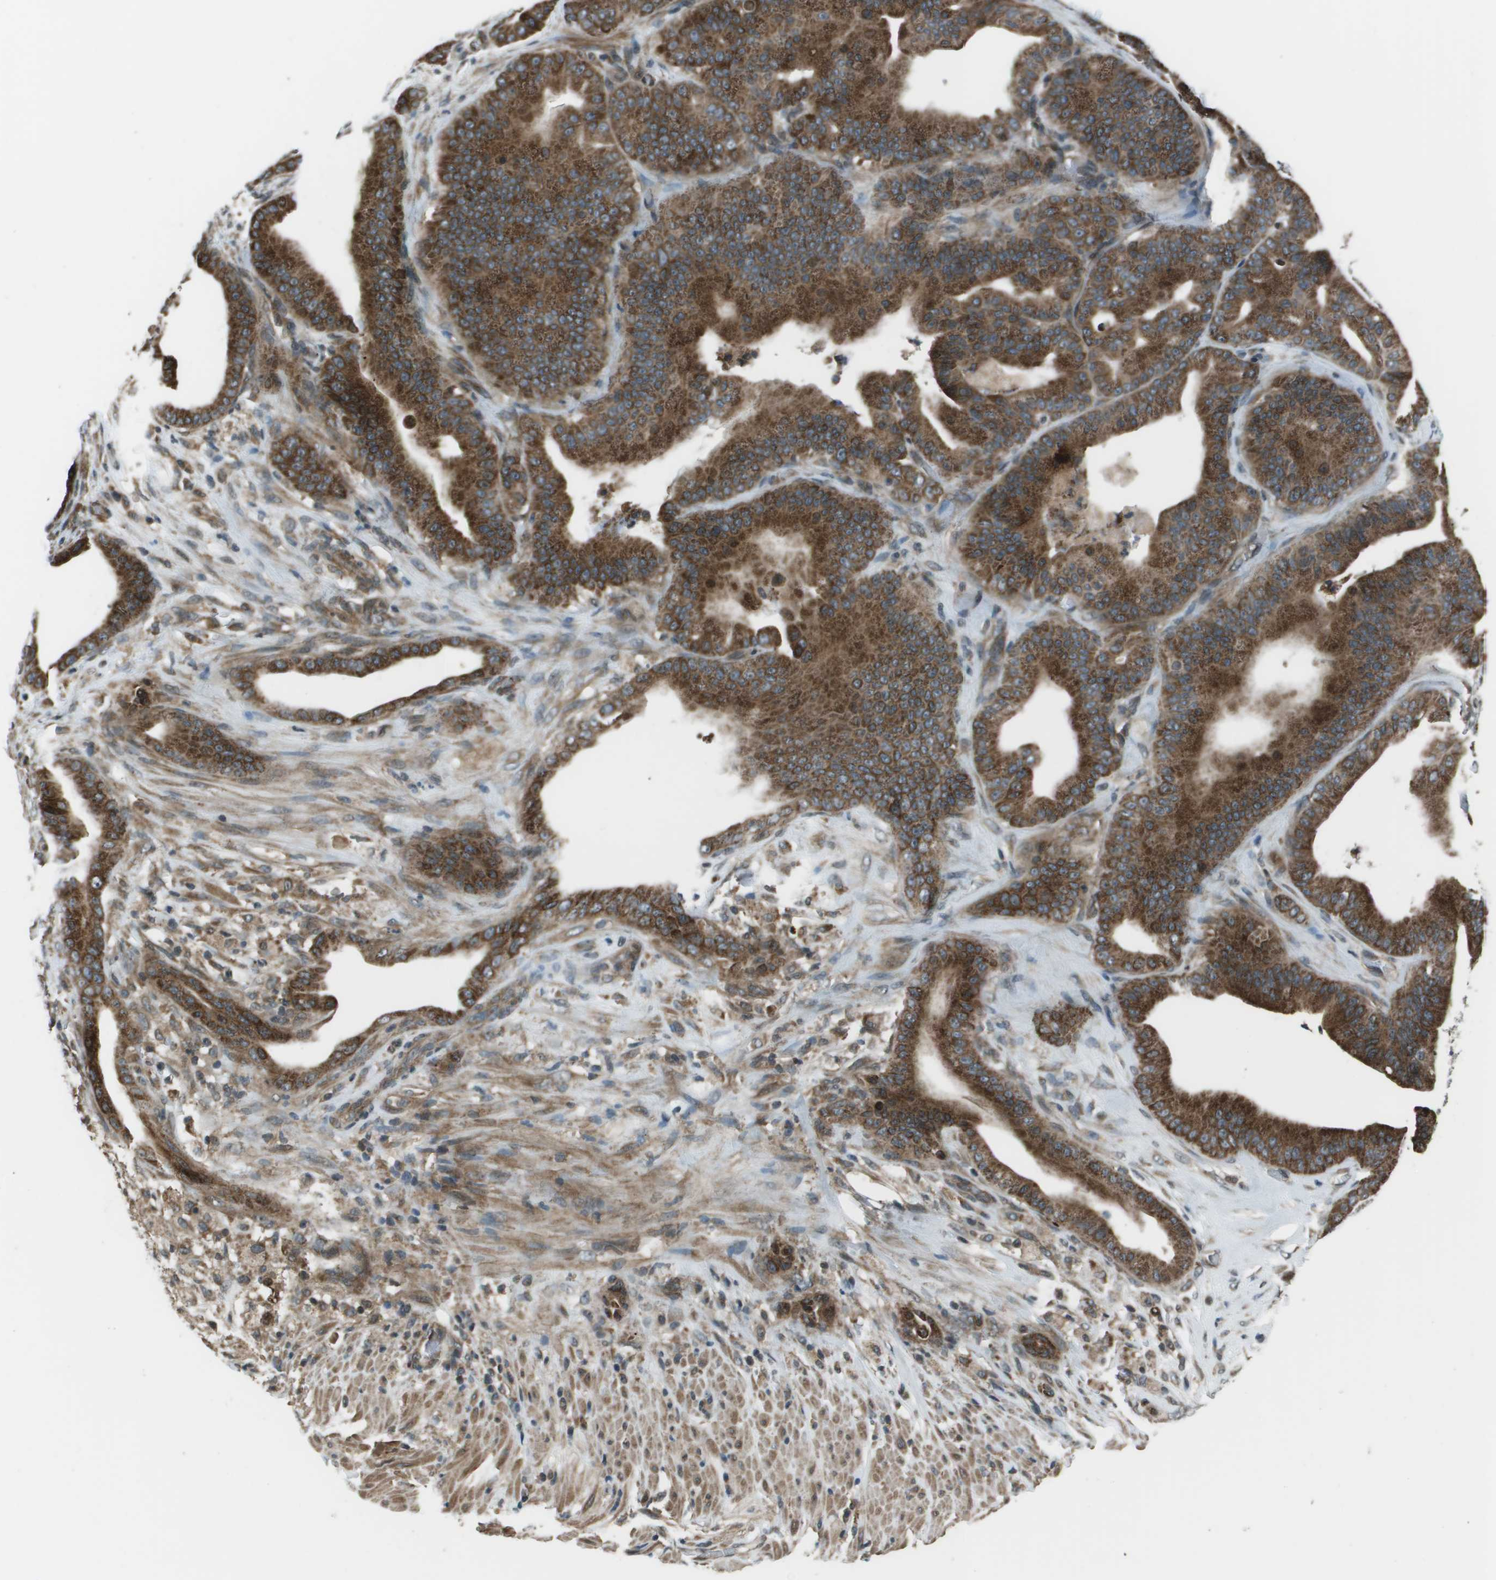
{"staining": {"intensity": "strong", "quantity": ">75%", "location": "cytoplasmic/membranous"}, "tissue": "pancreatic cancer", "cell_type": "Tumor cells", "image_type": "cancer", "snomed": [{"axis": "morphology", "description": "Adenocarcinoma, NOS"}, {"axis": "topography", "description": "Pancreas"}], "caption": "Immunohistochemical staining of human pancreatic adenocarcinoma shows strong cytoplasmic/membranous protein positivity in about >75% of tumor cells. (brown staining indicates protein expression, while blue staining denotes nuclei).", "gene": "PPFIA1", "patient": {"sex": "male", "age": 63}}